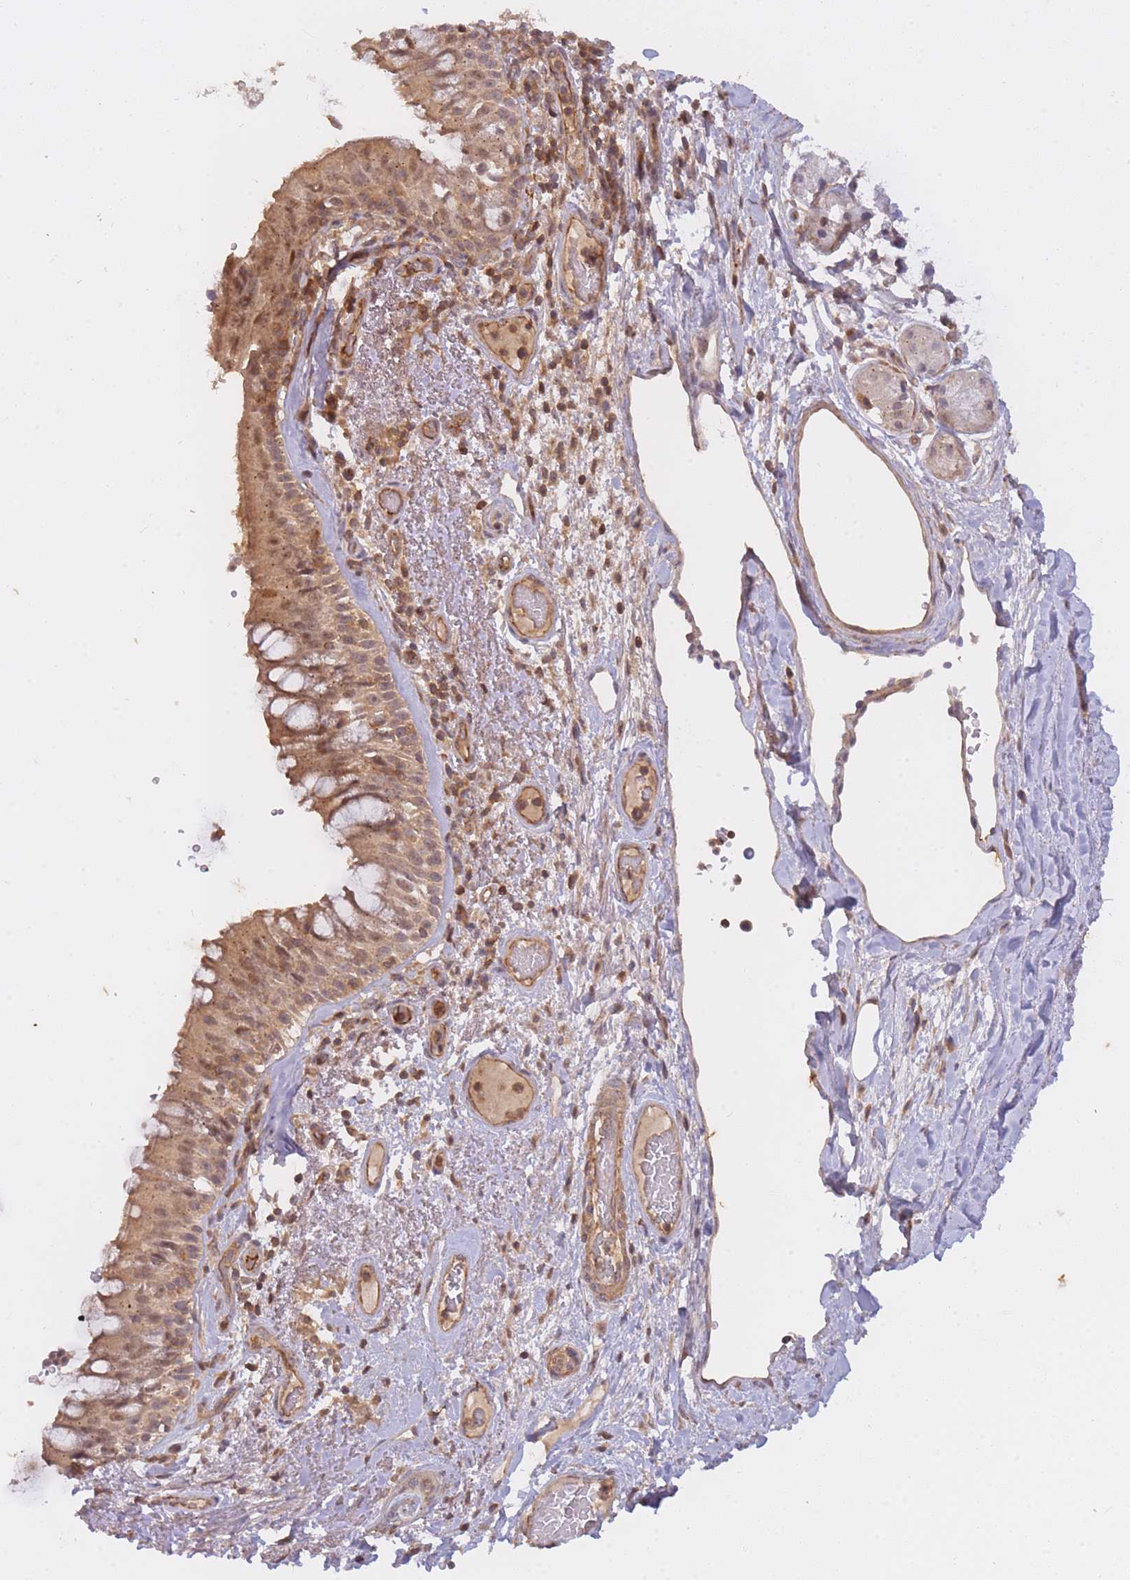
{"staining": {"intensity": "moderate", "quantity": ">75%", "location": "cytoplasmic/membranous,nuclear"}, "tissue": "bronchus", "cell_type": "Respiratory epithelial cells", "image_type": "normal", "snomed": [{"axis": "morphology", "description": "Normal tissue, NOS"}, {"axis": "topography", "description": "Cartilage tissue"}, {"axis": "topography", "description": "Bronchus"}], "caption": "IHC of normal bronchus shows medium levels of moderate cytoplasmic/membranous,nuclear staining in about >75% of respiratory epithelial cells. (DAB (3,3'-diaminobenzidine) = brown stain, brightfield microscopy at high magnification).", "gene": "ST8SIA4", "patient": {"sex": "male", "age": 63}}